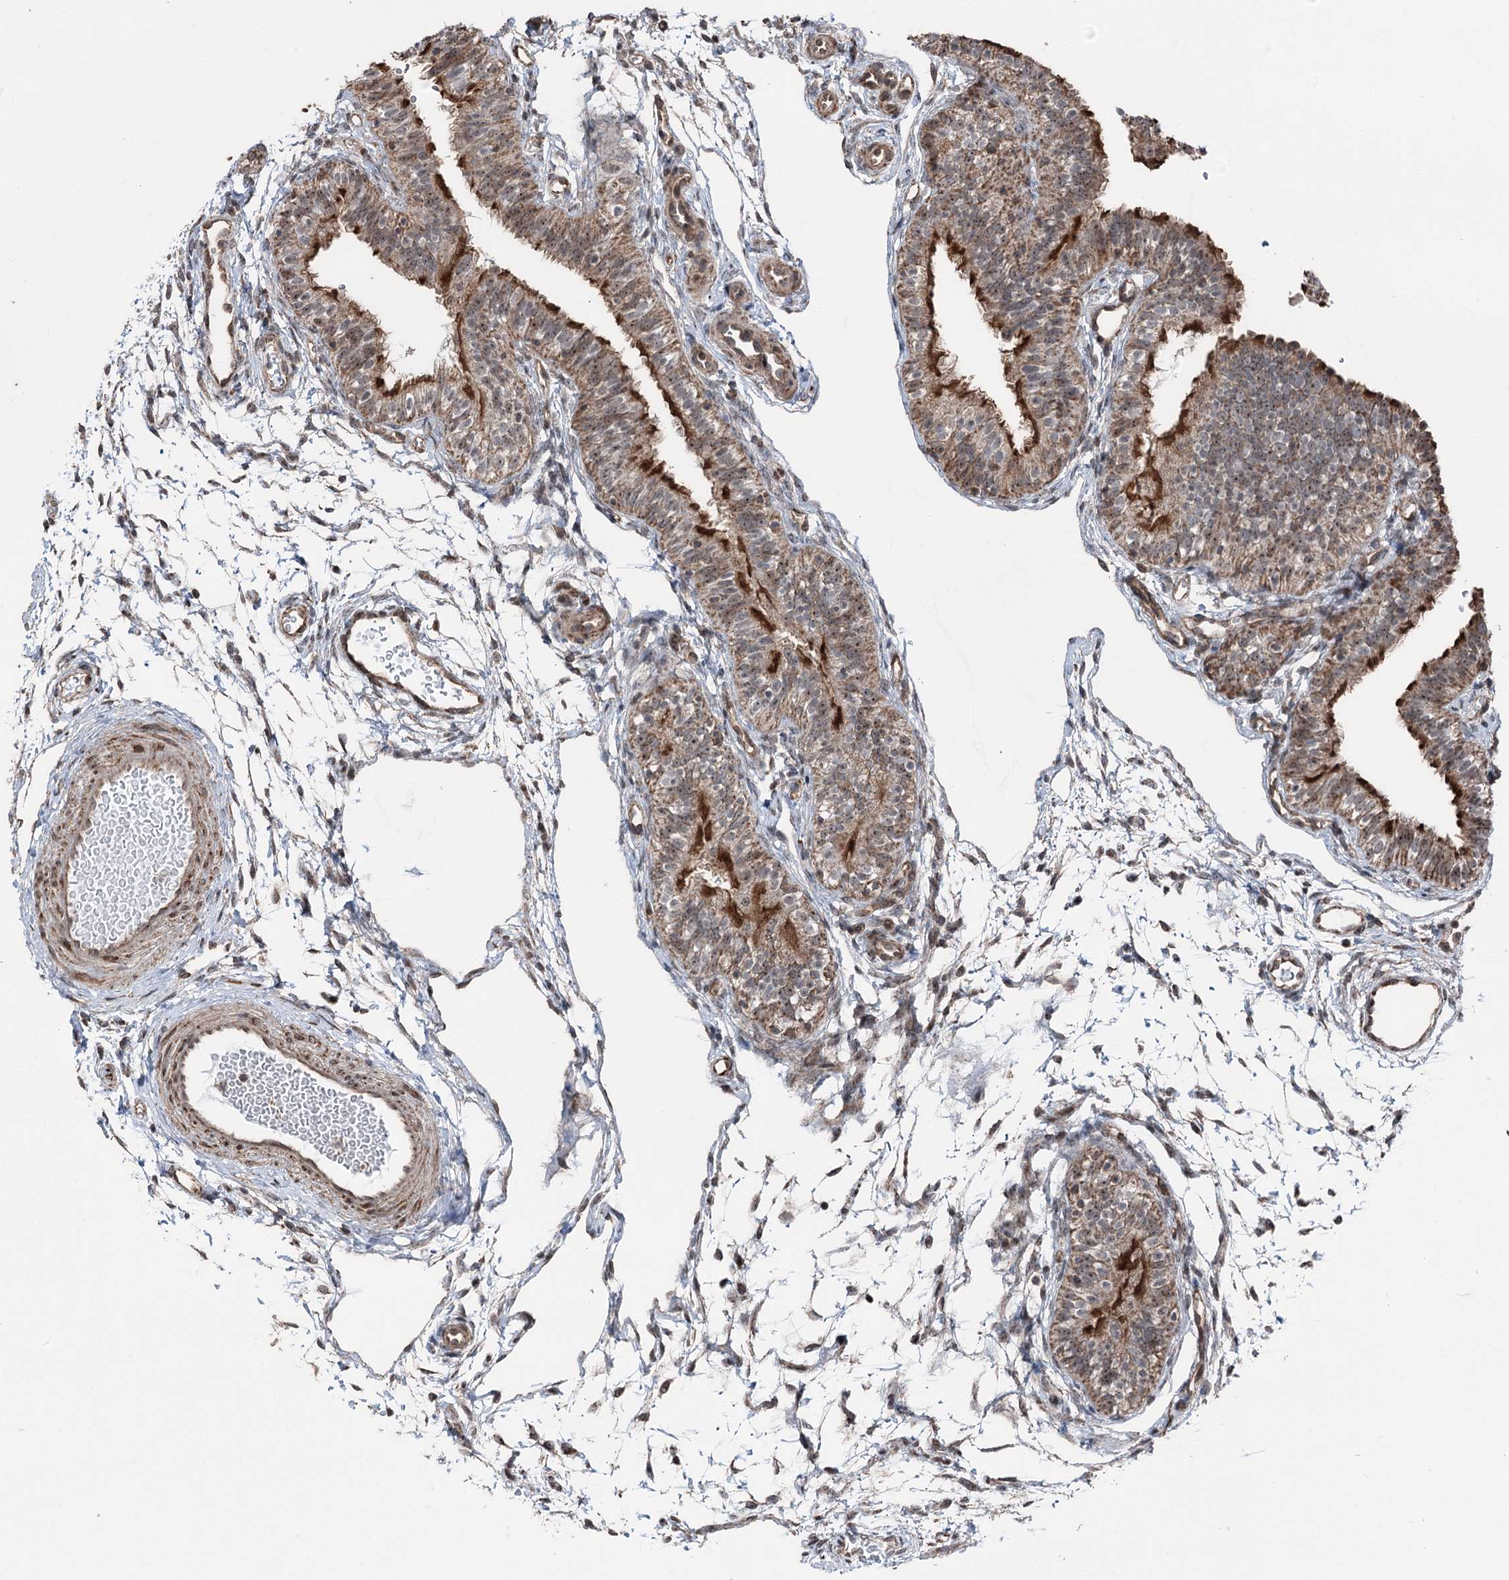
{"staining": {"intensity": "moderate", "quantity": ">75%", "location": "cytoplasmic/membranous,nuclear"}, "tissue": "fallopian tube", "cell_type": "Glandular cells", "image_type": "normal", "snomed": [{"axis": "morphology", "description": "Normal tissue, NOS"}, {"axis": "topography", "description": "Fallopian tube"}], "caption": "Immunohistochemistry staining of normal fallopian tube, which reveals medium levels of moderate cytoplasmic/membranous,nuclear expression in about >75% of glandular cells indicating moderate cytoplasmic/membranous,nuclear protein positivity. The staining was performed using DAB (3,3'-diaminobenzidine) (brown) for protein detection and nuclei were counterstained in hematoxylin (blue).", "gene": "STEEP1", "patient": {"sex": "female", "age": 35}}